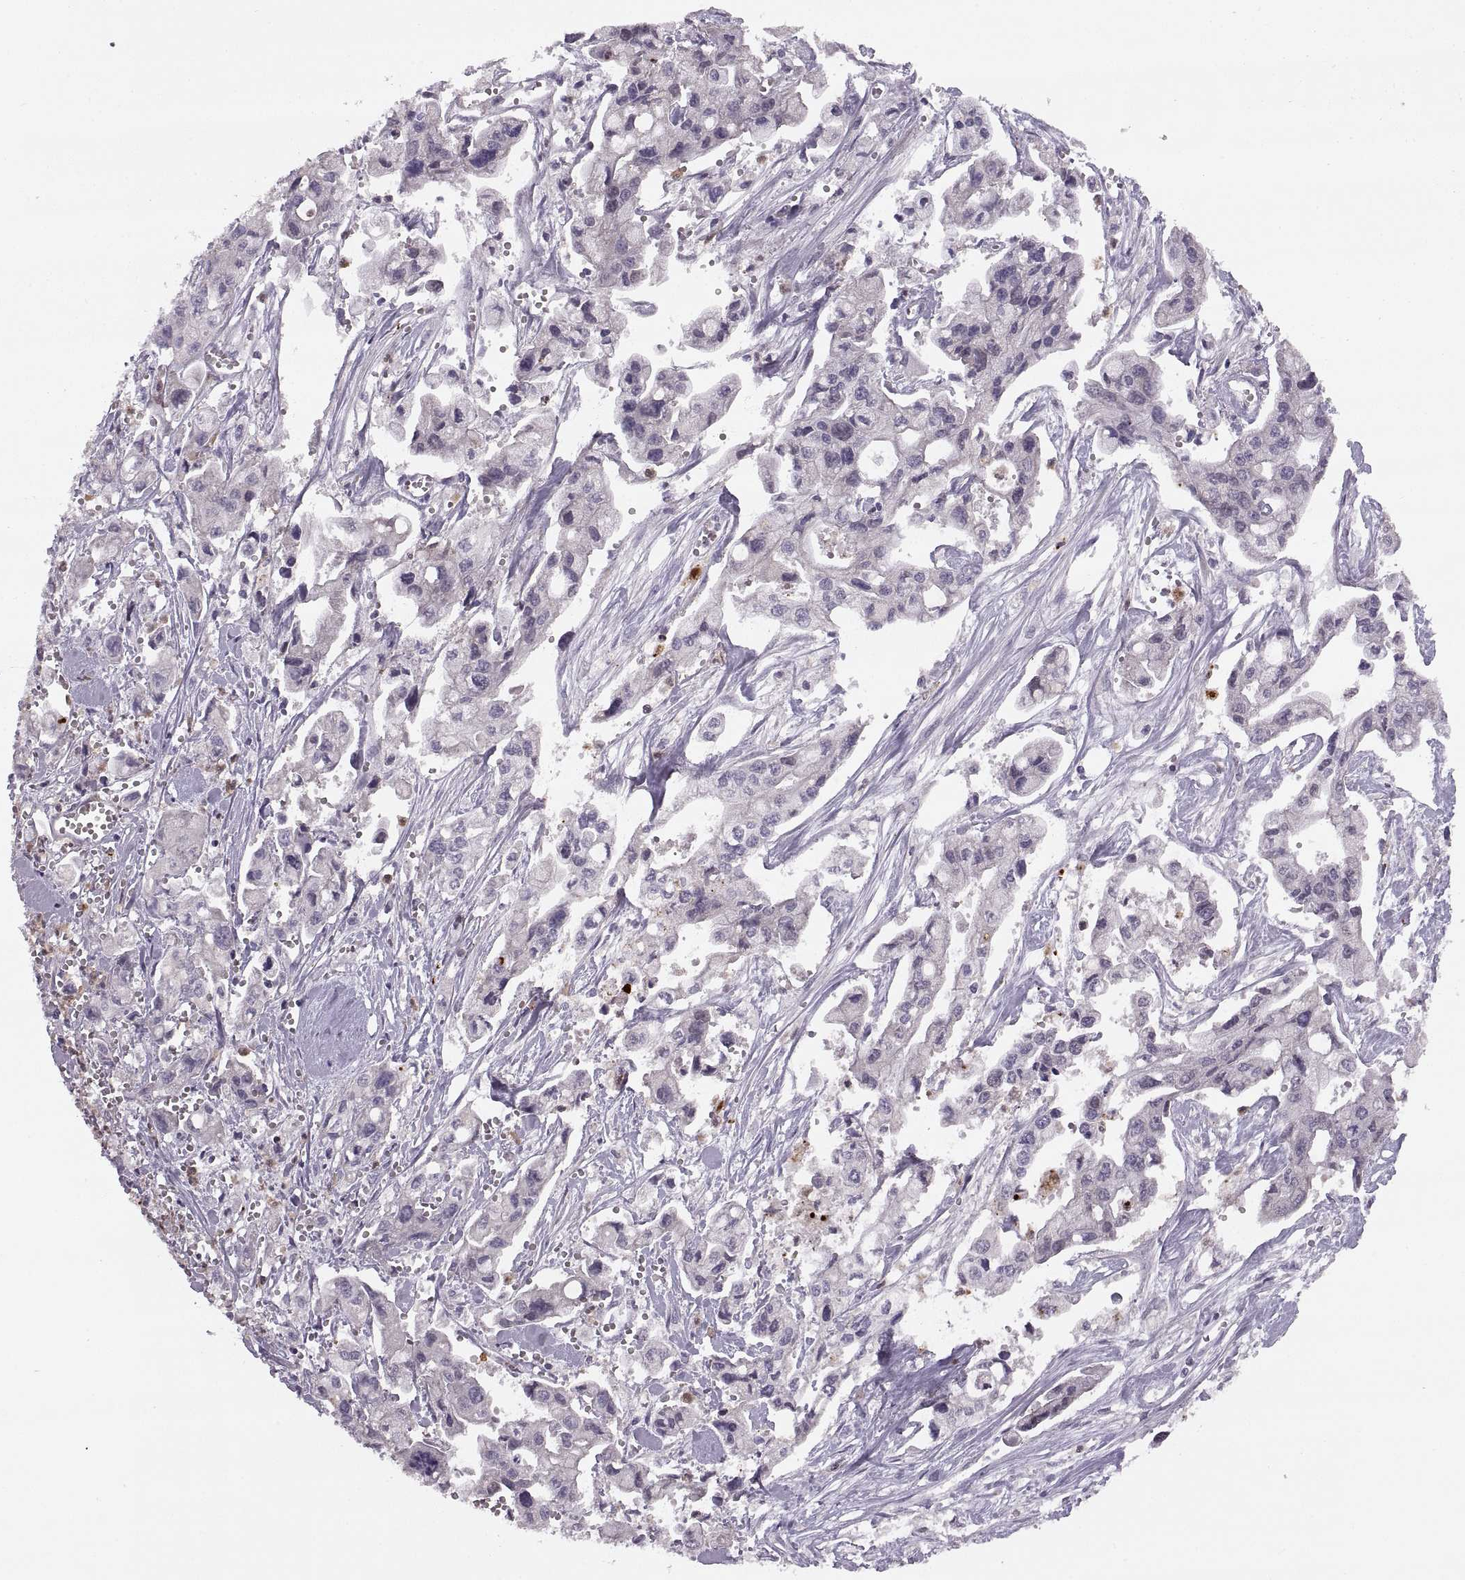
{"staining": {"intensity": "negative", "quantity": "none", "location": "none"}, "tissue": "pancreatic cancer", "cell_type": "Tumor cells", "image_type": "cancer", "snomed": [{"axis": "morphology", "description": "Adenocarcinoma, NOS"}, {"axis": "topography", "description": "Pancreas"}], "caption": "Pancreatic cancer (adenocarcinoma) was stained to show a protein in brown. There is no significant expression in tumor cells. (Stains: DAB (3,3'-diaminobenzidine) IHC with hematoxylin counter stain, Microscopy: brightfield microscopy at high magnification).", "gene": "ADH6", "patient": {"sex": "male", "age": 70}}